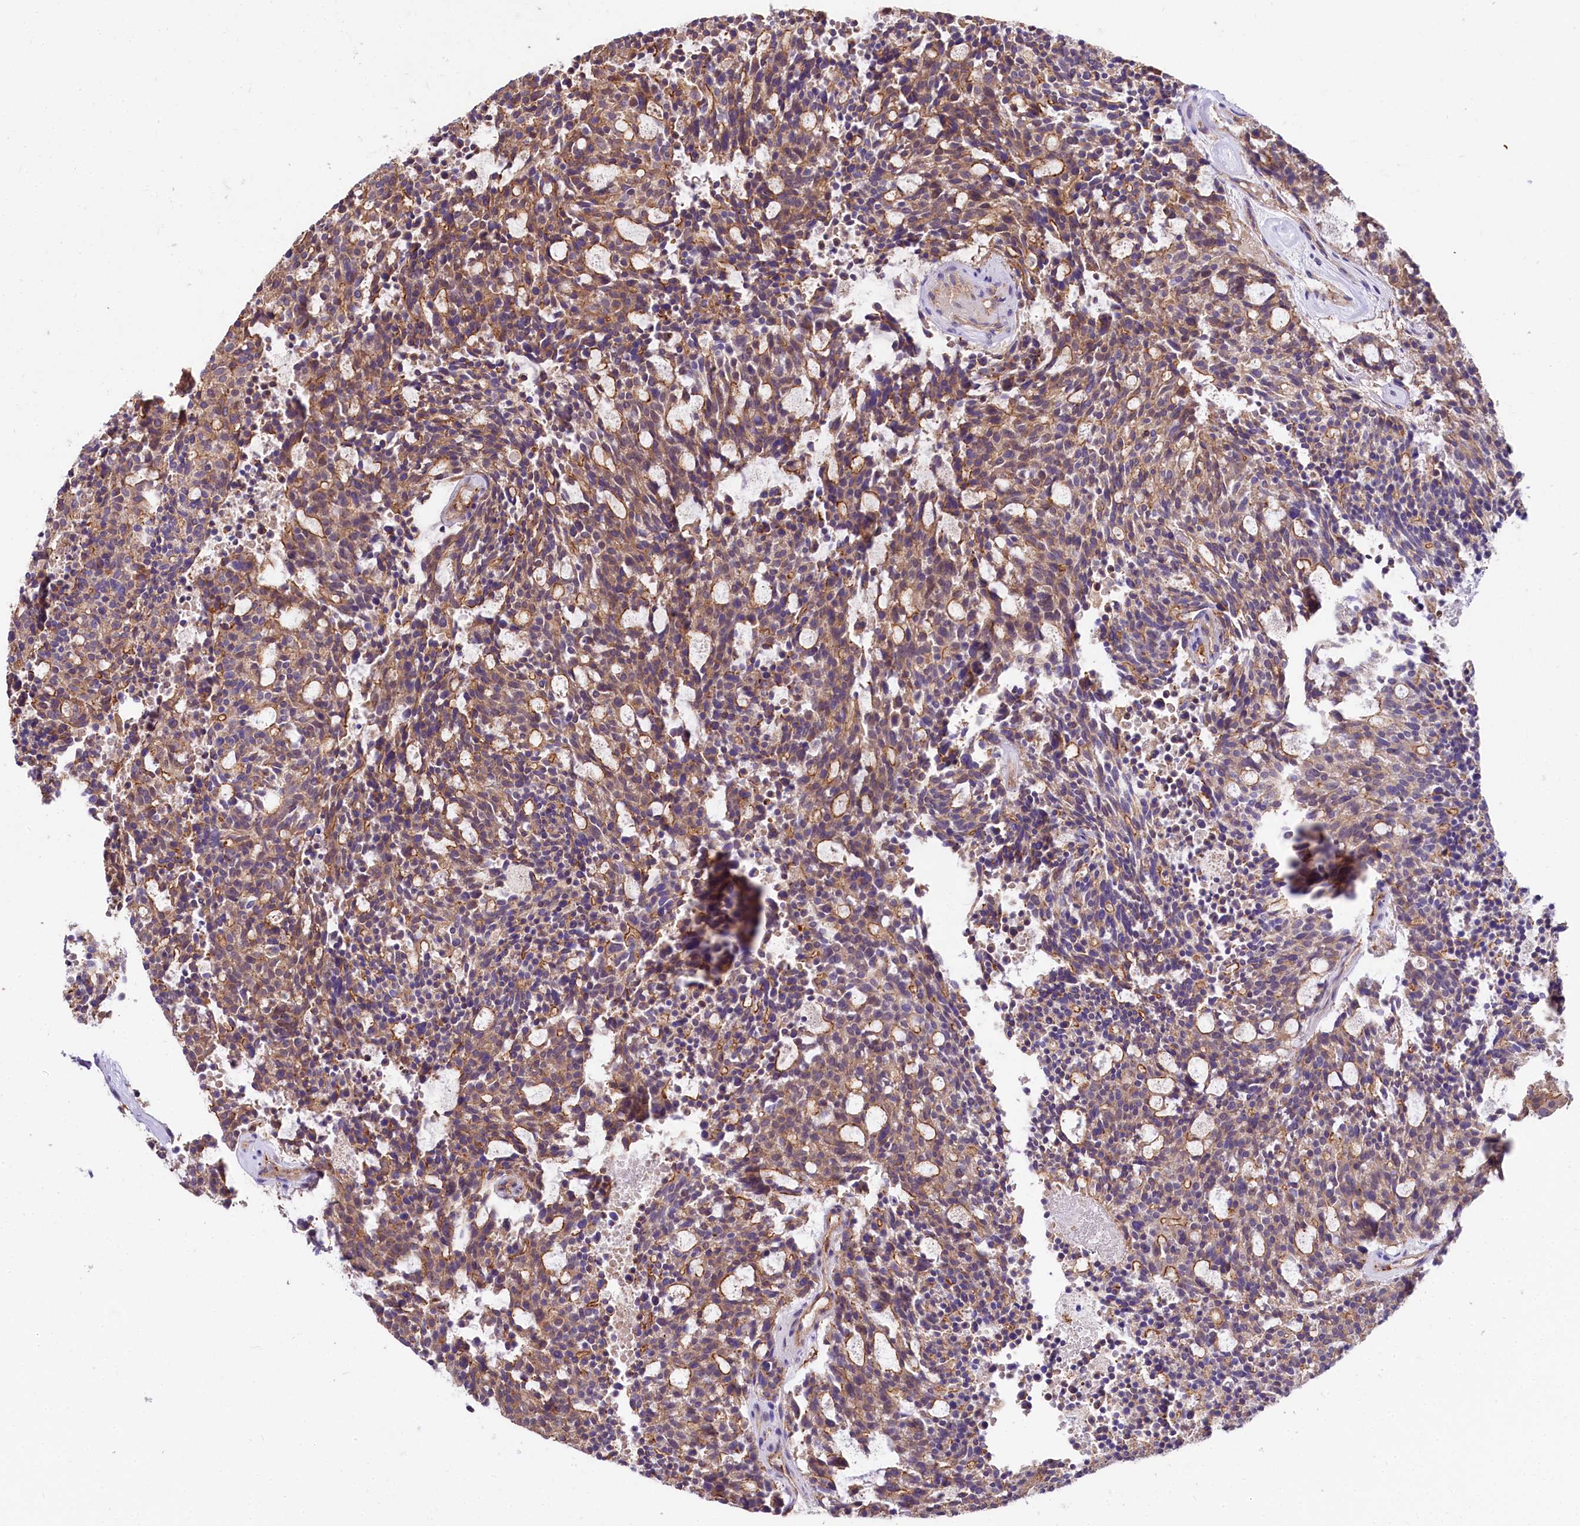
{"staining": {"intensity": "moderate", "quantity": ">75%", "location": "cytoplasmic/membranous"}, "tissue": "carcinoid", "cell_type": "Tumor cells", "image_type": "cancer", "snomed": [{"axis": "morphology", "description": "Carcinoid, malignant, NOS"}, {"axis": "topography", "description": "Pancreas"}], "caption": "IHC of human carcinoid (malignant) displays medium levels of moderate cytoplasmic/membranous staining in about >75% of tumor cells.", "gene": "FCHSD2", "patient": {"sex": "female", "age": 54}}